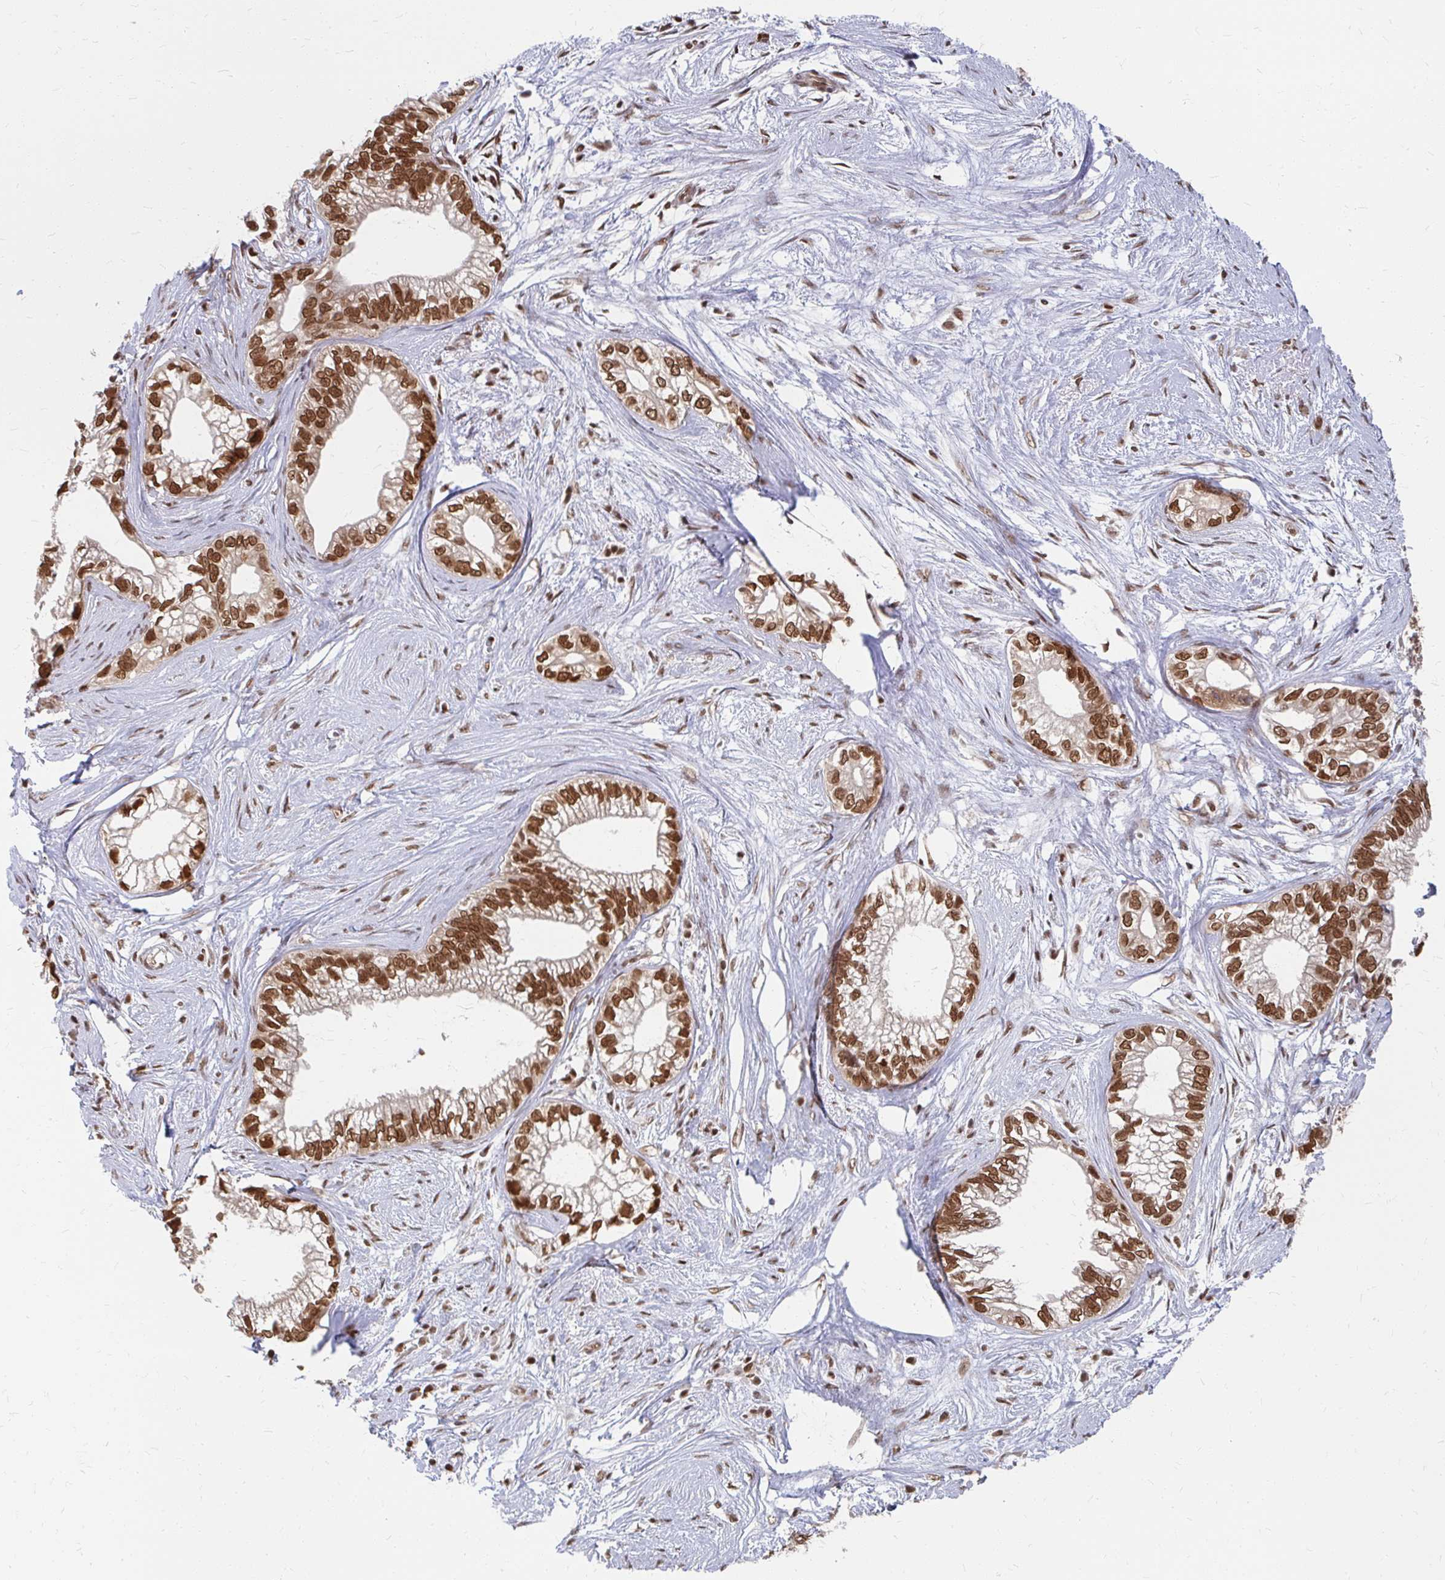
{"staining": {"intensity": "strong", "quantity": ">75%", "location": "cytoplasmic/membranous,nuclear"}, "tissue": "pancreatic cancer", "cell_type": "Tumor cells", "image_type": "cancer", "snomed": [{"axis": "morphology", "description": "Adenocarcinoma, NOS"}, {"axis": "topography", "description": "Pancreas"}], "caption": "Adenocarcinoma (pancreatic) tissue demonstrates strong cytoplasmic/membranous and nuclear positivity in about >75% of tumor cells", "gene": "XPO1", "patient": {"sex": "male", "age": 70}}